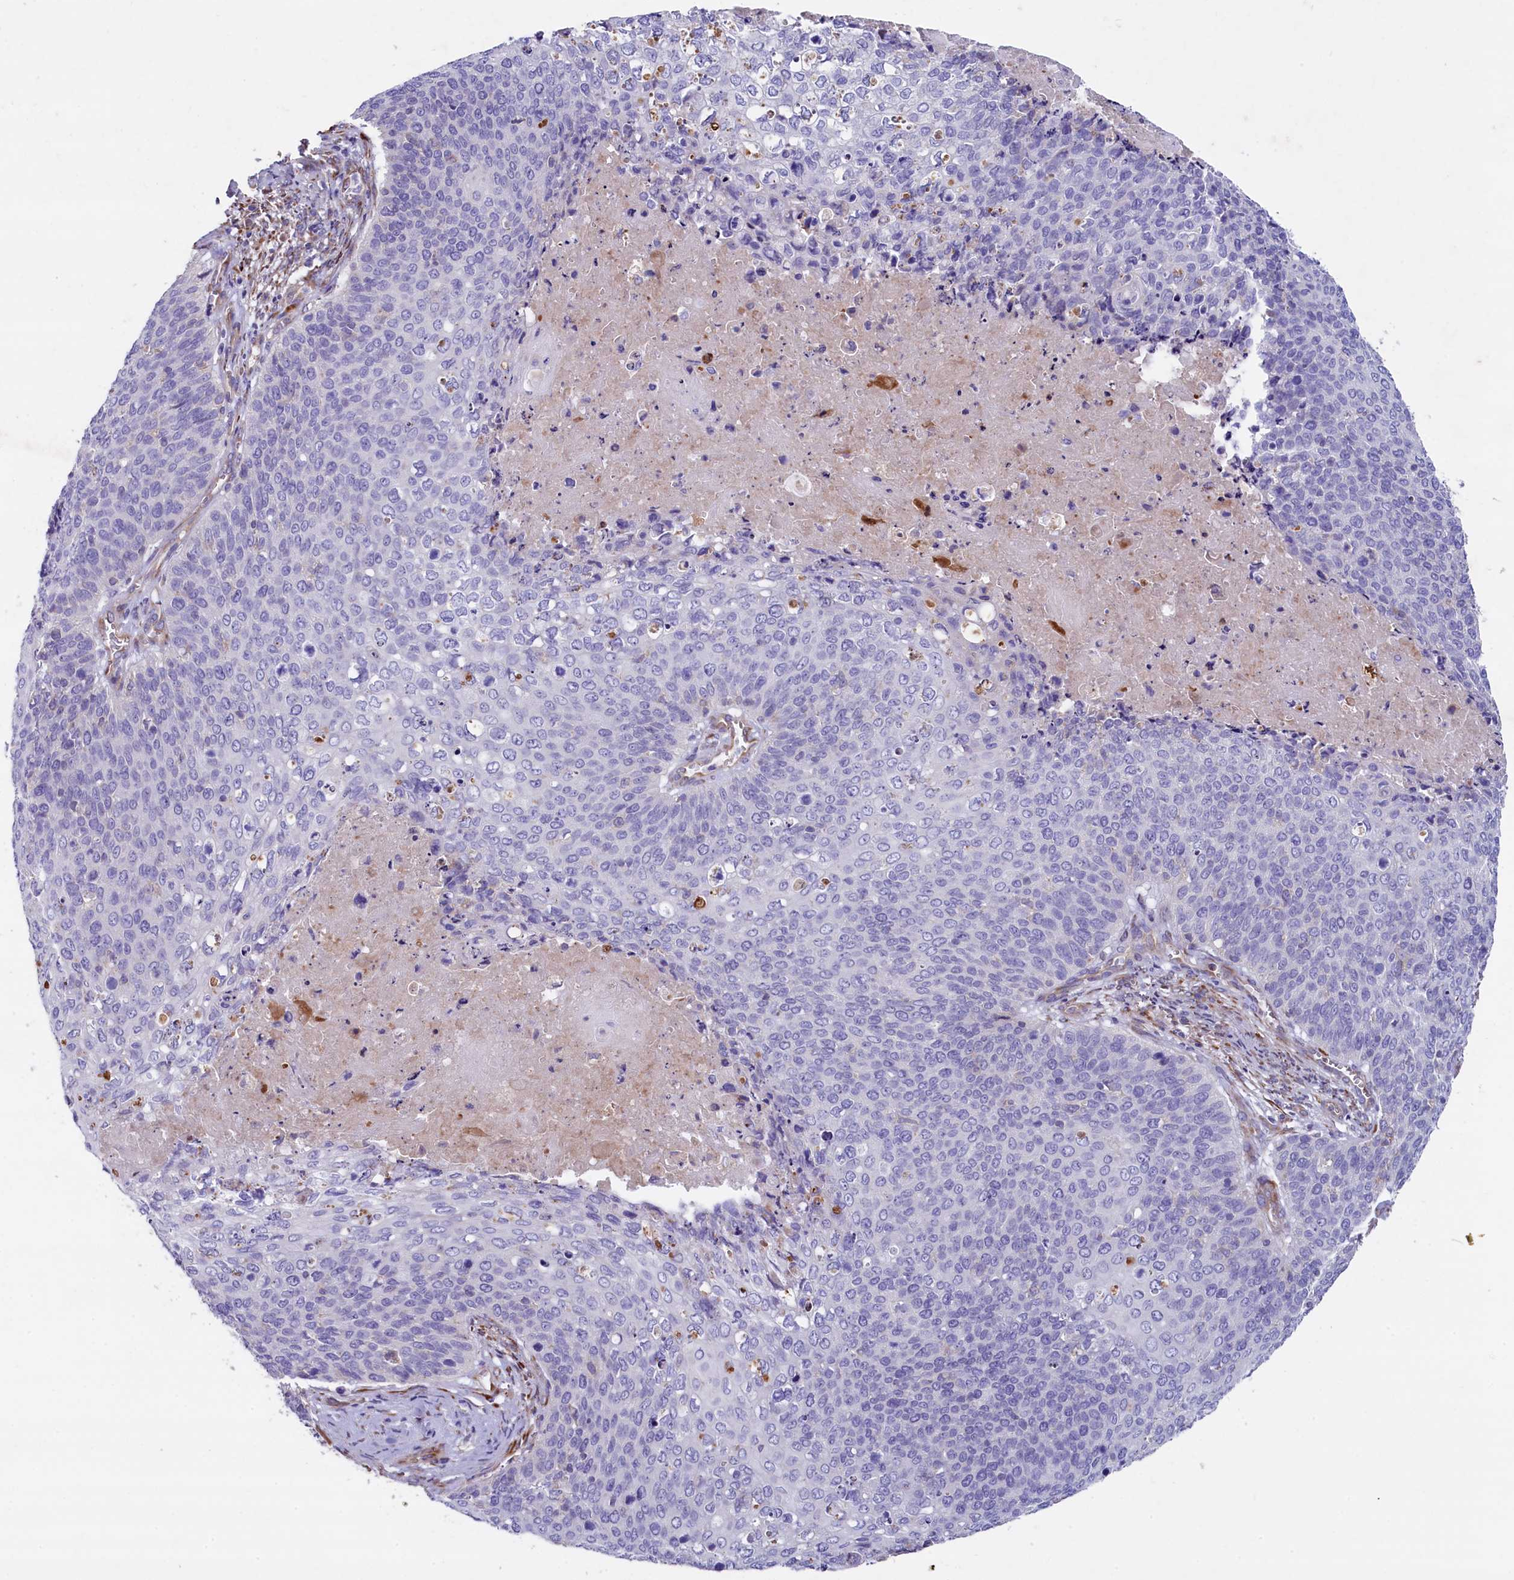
{"staining": {"intensity": "negative", "quantity": "none", "location": "none"}, "tissue": "cervical cancer", "cell_type": "Tumor cells", "image_type": "cancer", "snomed": [{"axis": "morphology", "description": "Squamous cell carcinoma, NOS"}, {"axis": "topography", "description": "Cervix"}], "caption": "This micrograph is of cervical cancer stained with IHC to label a protein in brown with the nuclei are counter-stained blue. There is no positivity in tumor cells.", "gene": "GPR108", "patient": {"sex": "female", "age": 39}}